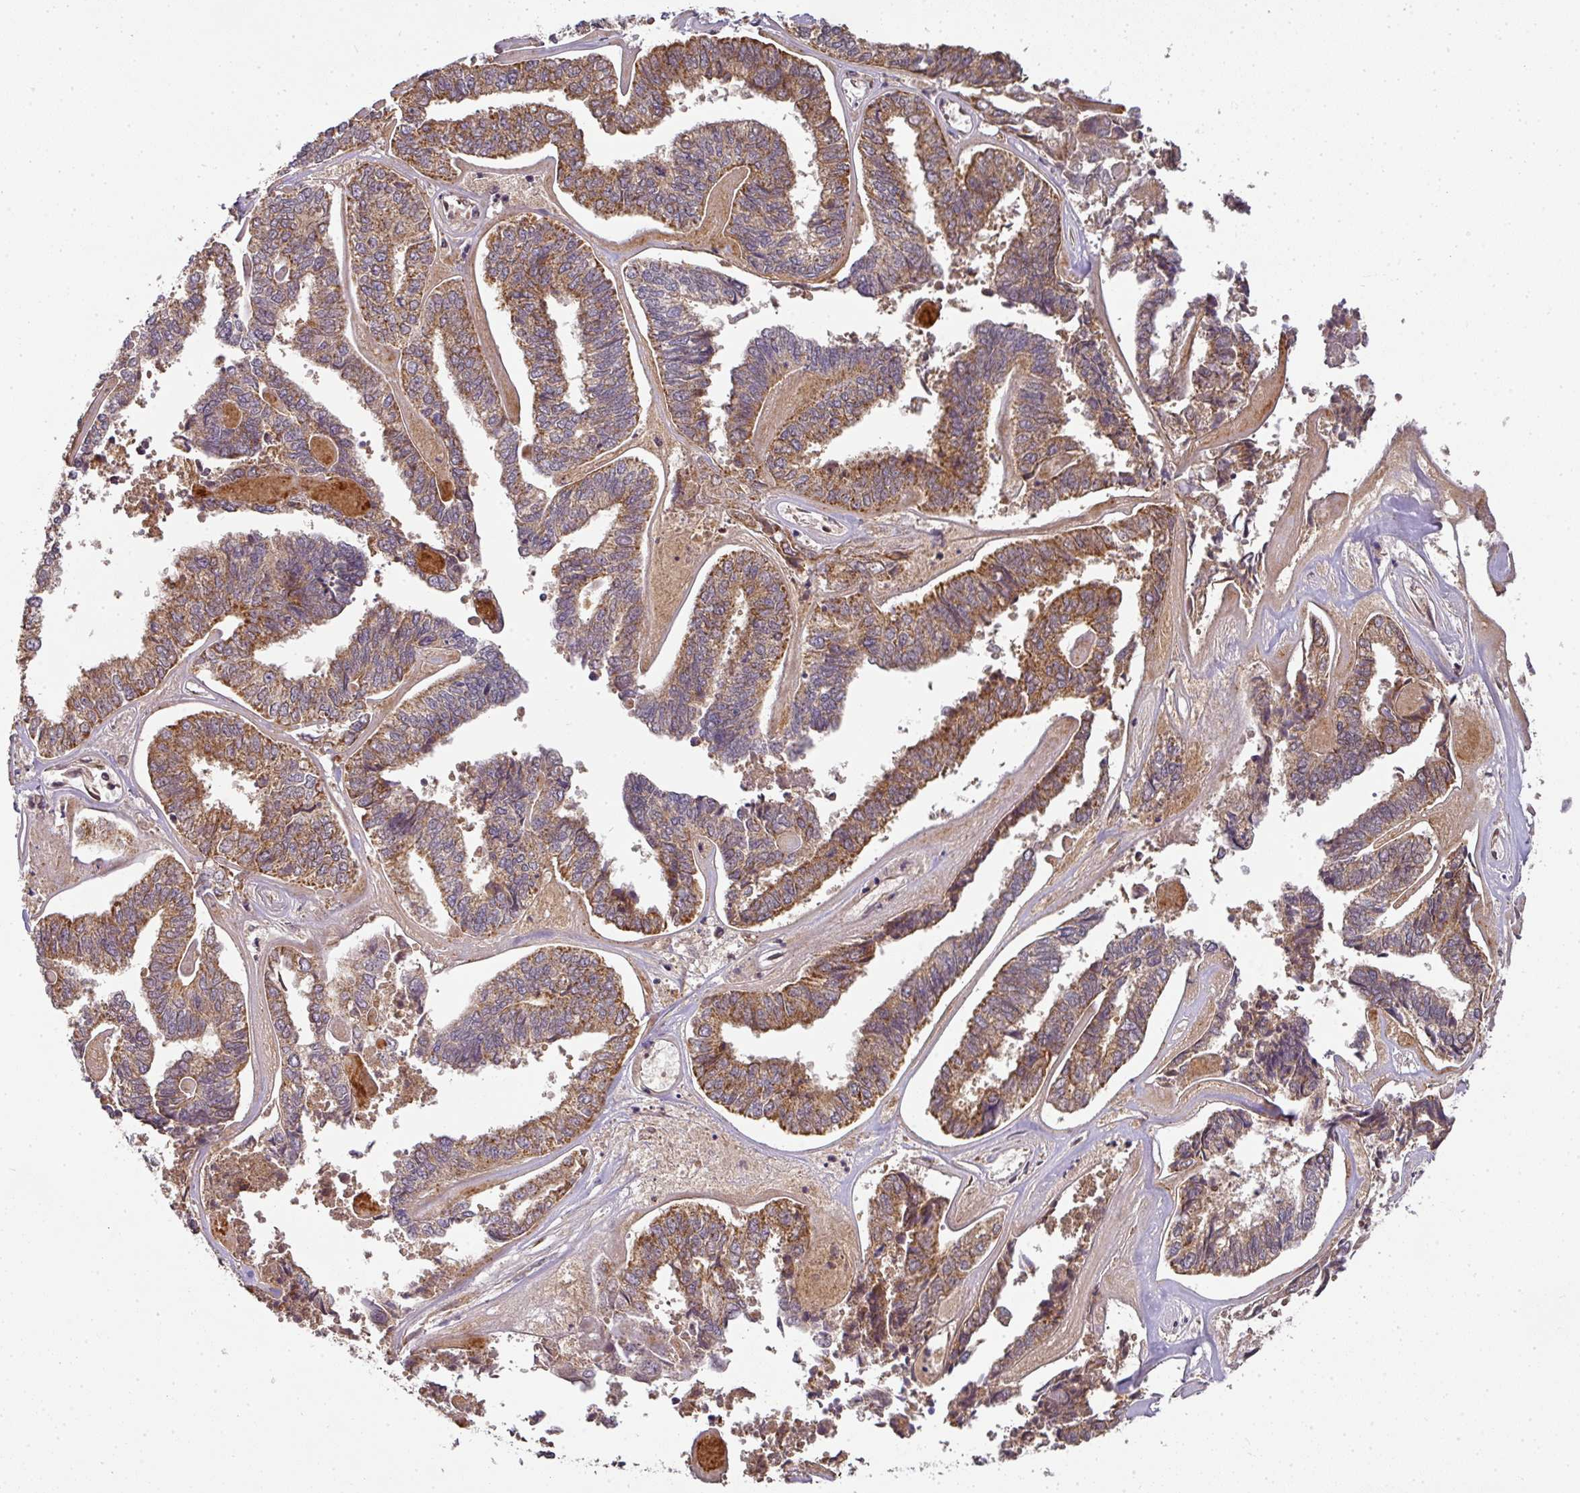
{"staining": {"intensity": "moderate", "quantity": "25%-75%", "location": "cytoplasmic/membranous"}, "tissue": "endometrial cancer", "cell_type": "Tumor cells", "image_type": "cancer", "snomed": [{"axis": "morphology", "description": "Adenocarcinoma, NOS"}, {"axis": "topography", "description": "Endometrium"}], "caption": "Protein expression analysis of endometrial cancer (adenocarcinoma) displays moderate cytoplasmic/membranous positivity in about 25%-75% of tumor cells. (DAB IHC, brown staining for protein, blue staining for nuclei).", "gene": "MALSU1", "patient": {"sex": "female", "age": 73}}